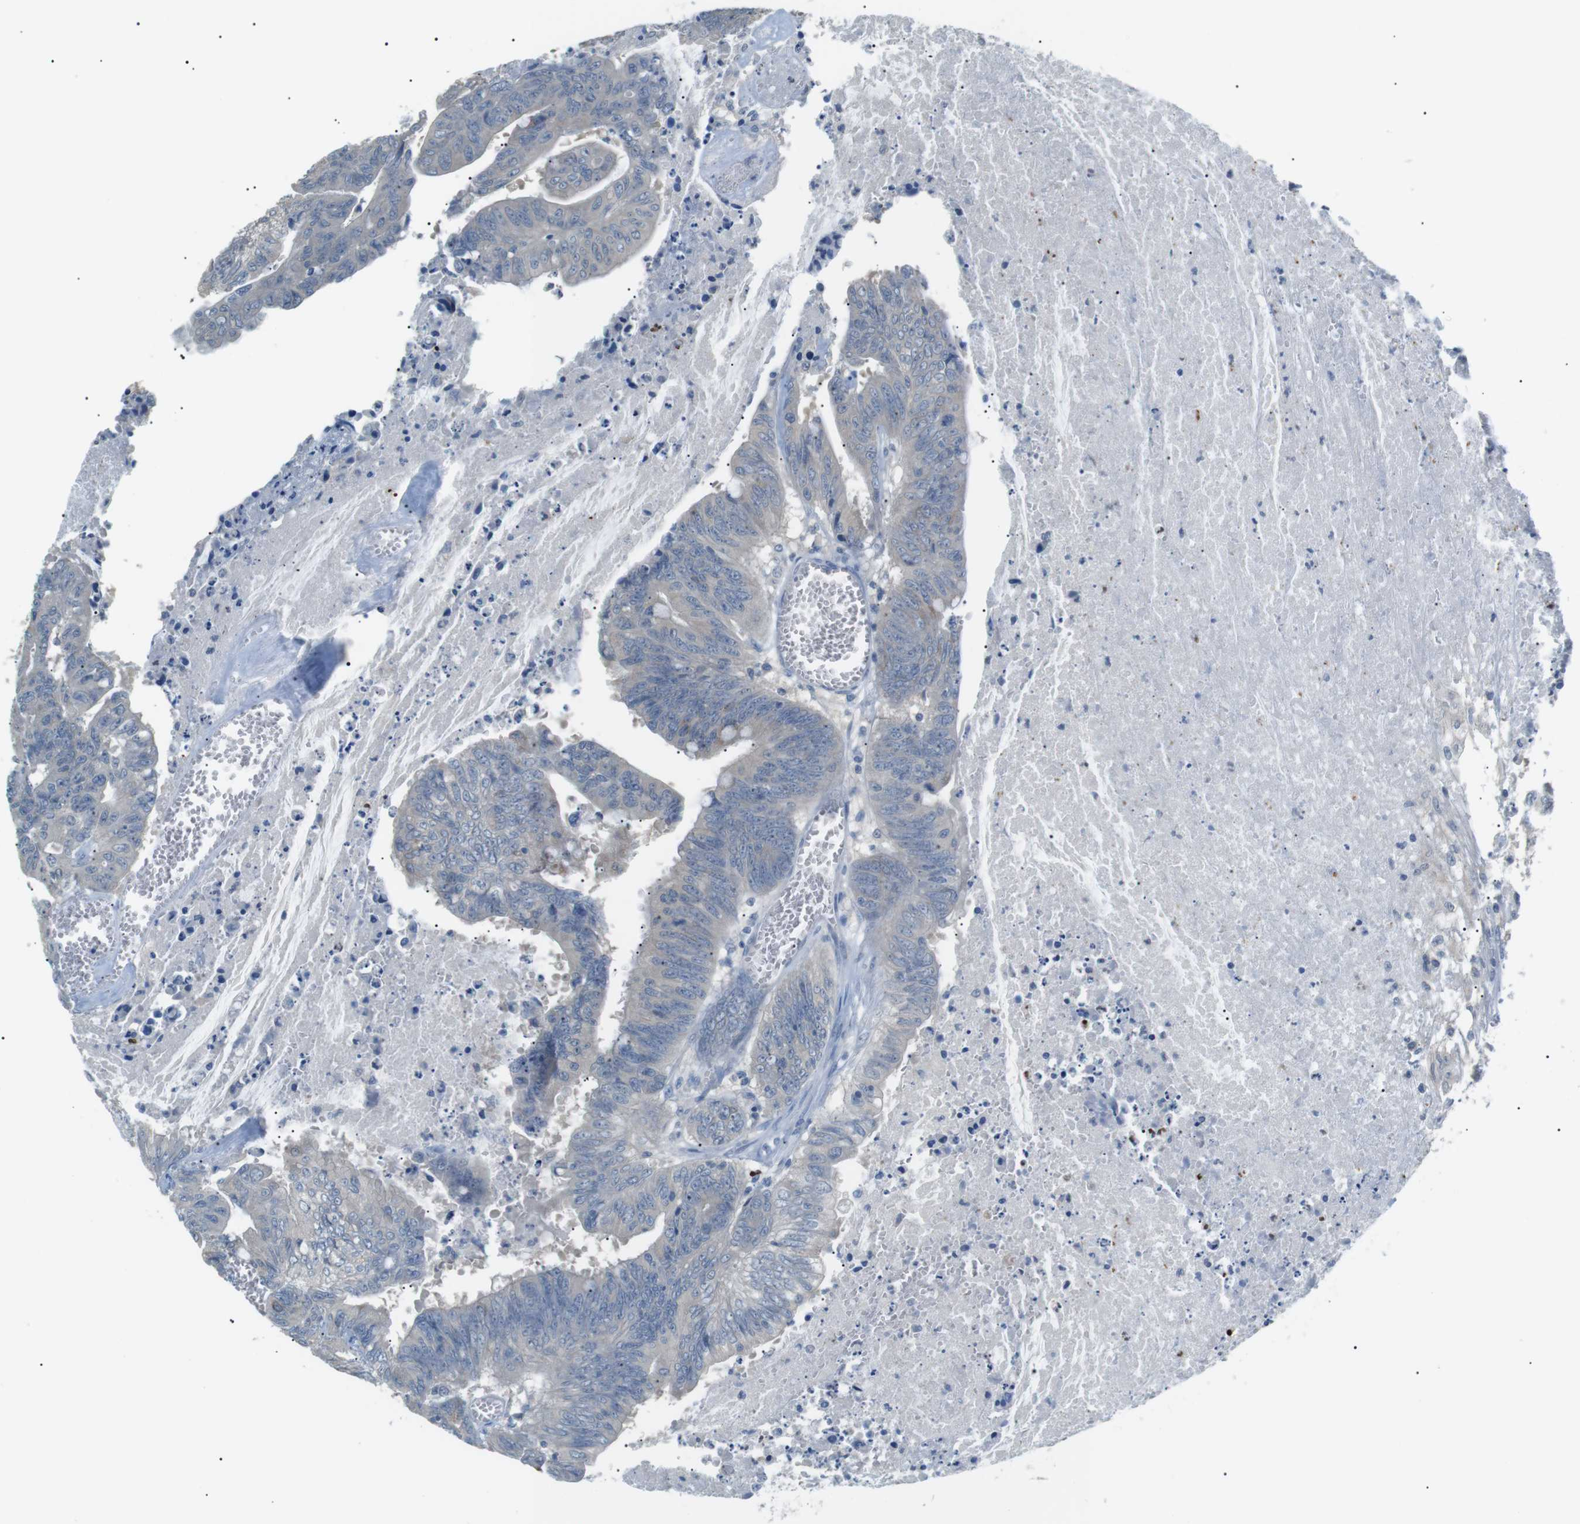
{"staining": {"intensity": "negative", "quantity": "none", "location": "none"}, "tissue": "colorectal cancer", "cell_type": "Tumor cells", "image_type": "cancer", "snomed": [{"axis": "morphology", "description": "Adenocarcinoma, NOS"}, {"axis": "topography", "description": "Colon"}], "caption": "Colorectal cancer (adenocarcinoma) was stained to show a protein in brown. There is no significant expression in tumor cells.", "gene": "CDH26", "patient": {"sex": "male", "age": 45}}